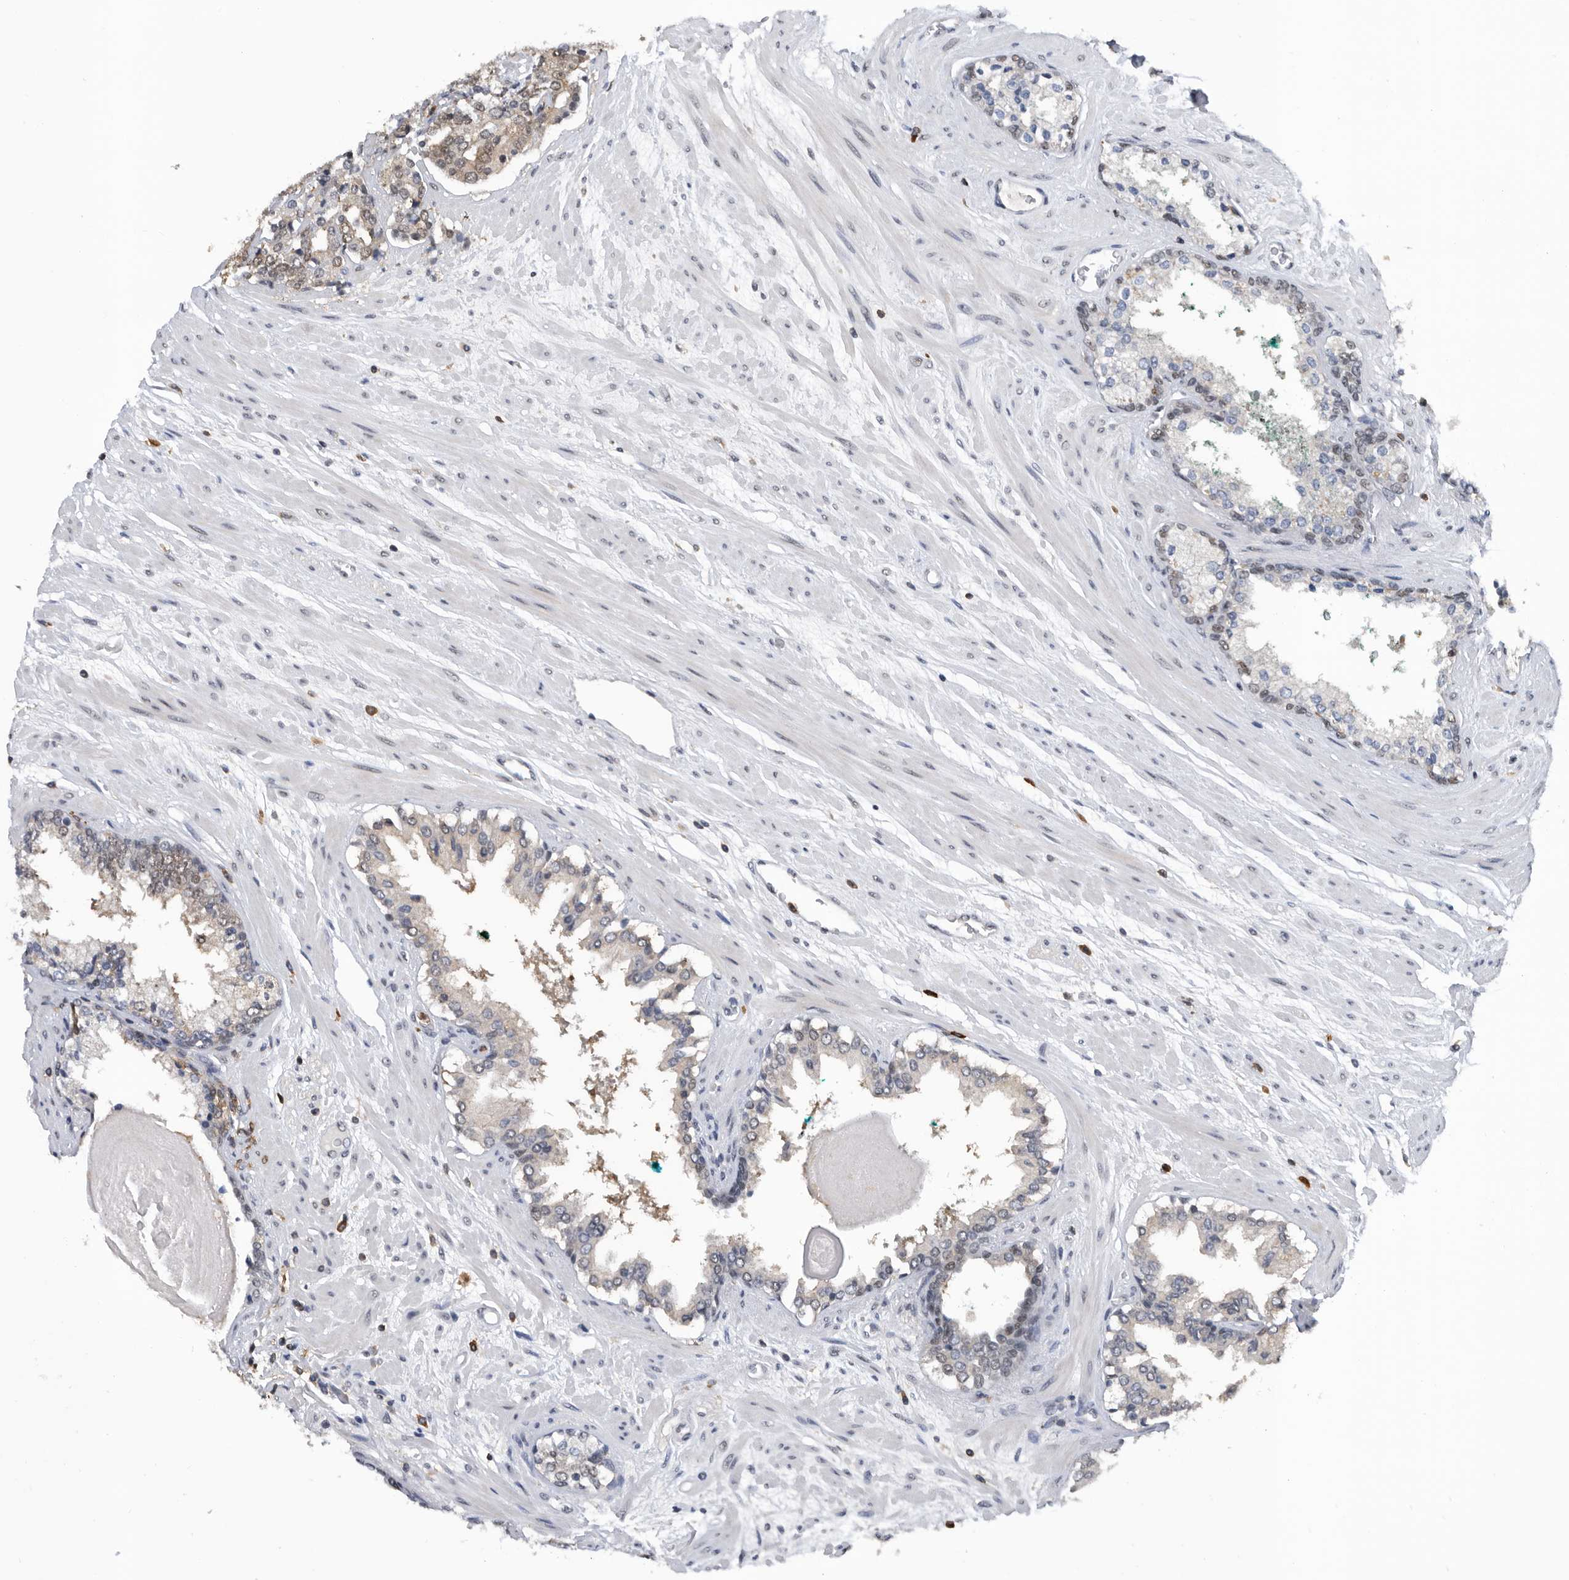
{"staining": {"intensity": "weak", "quantity": "<25%", "location": "nuclear"}, "tissue": "prostate cancer", "cell_type": "Tumor cells", "image_type": "cancer", "snomed": [{"axis": "morphology", "description": "Adenocarcinoma, High grade"}, {"axis": "topography", "description": "Prostate"}], "caption": "Immunohistochemistry (IHC) micrograph of neoplastic tissue: human high-grade adenocarcinoma (prostate) stained with DAB shows no significant protein staining in tumor cells.", "gene": "ZNF260", "patient": {"sex": "male", "age": 71}}